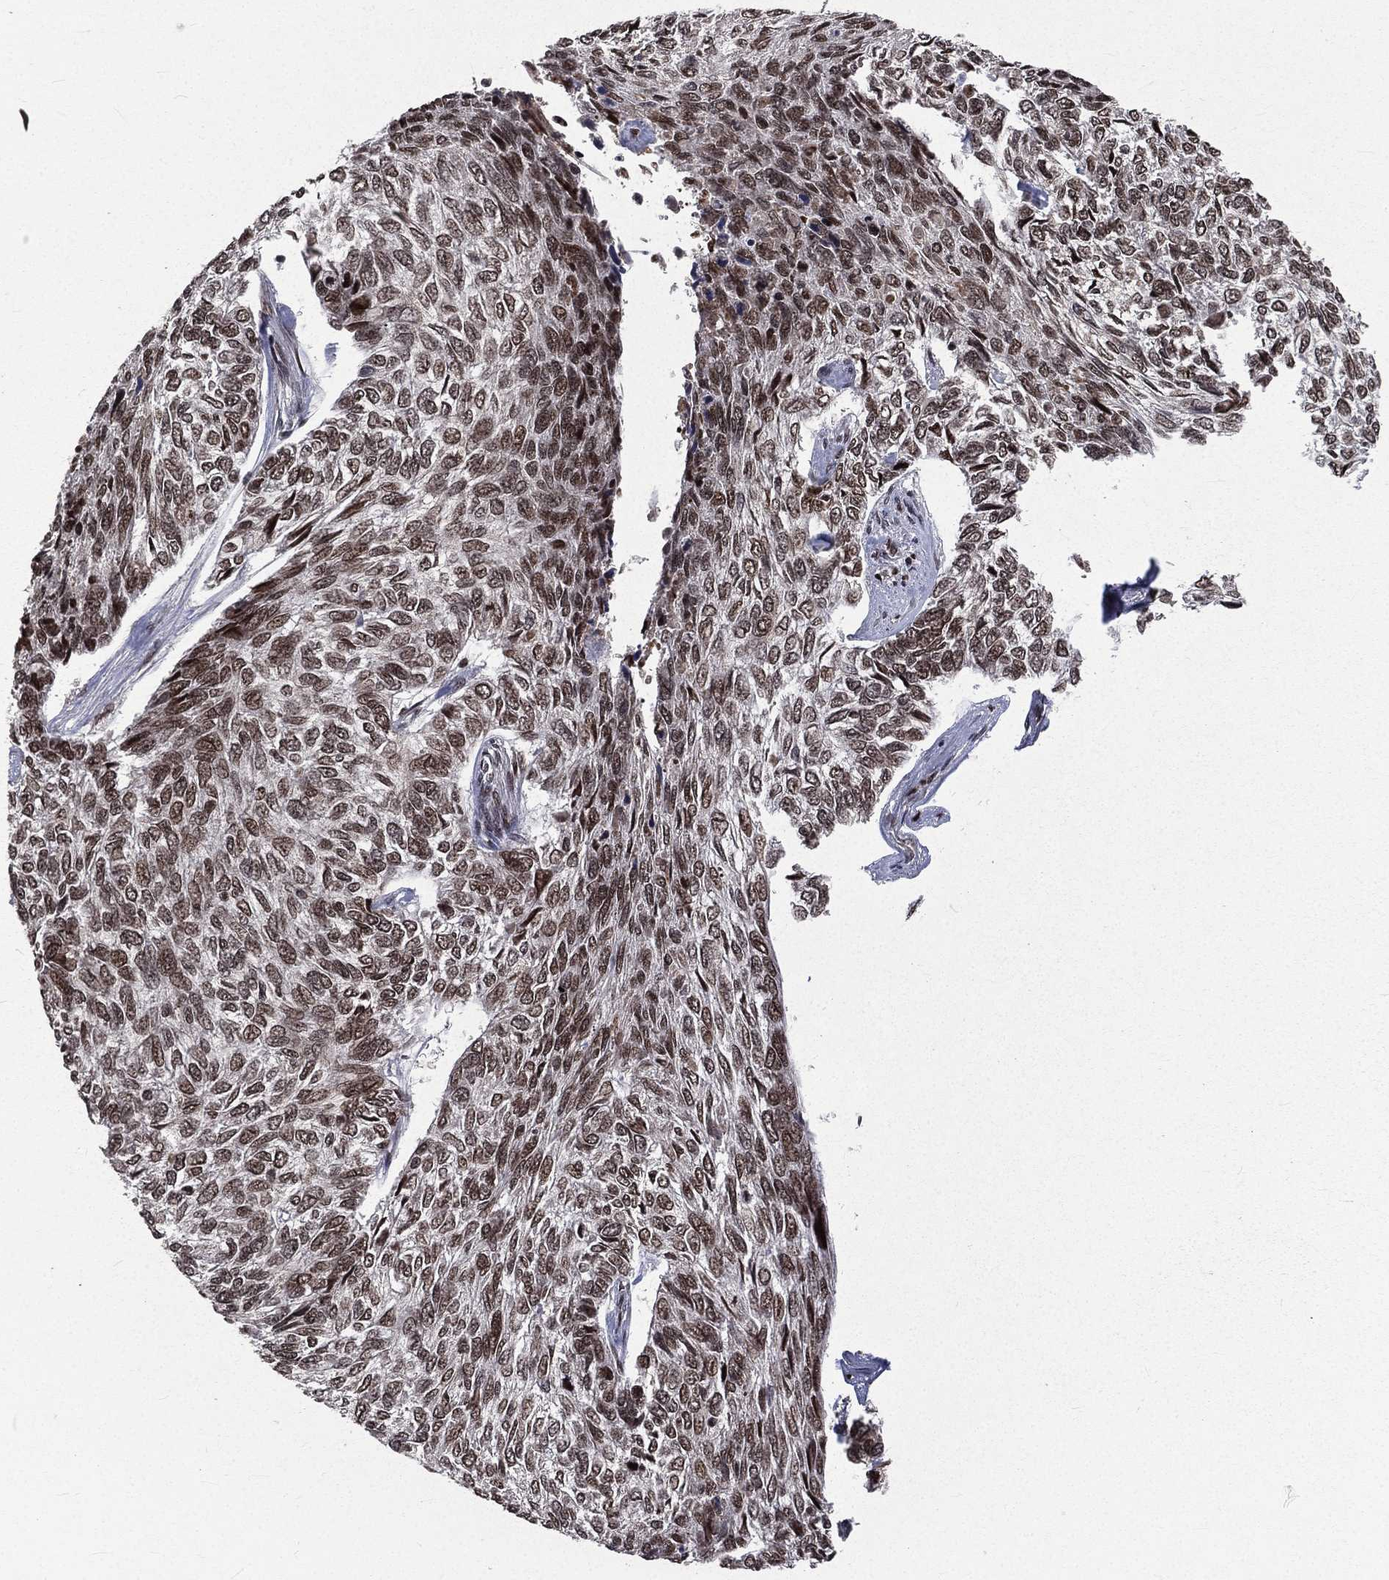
{"staining": {"intensity": "weak", "quantity": ">75%", "location": "nuclear"}, "tissue": "skin cancer", "cell_type": "Tumor cells", "image_type": "cancer", "snomed": [{"axis": "morphology", "description": "Basal cell carcinoma"}, {"axis": "topography", "description": "Skin"}], "caption": "This micrograph exhibits IHC staining of human skin cancer, with low weak nuclear staining in approximately >75% of tumor cells.", "gene": "POLB", "patient": {"sex": "female", "age": 65}}